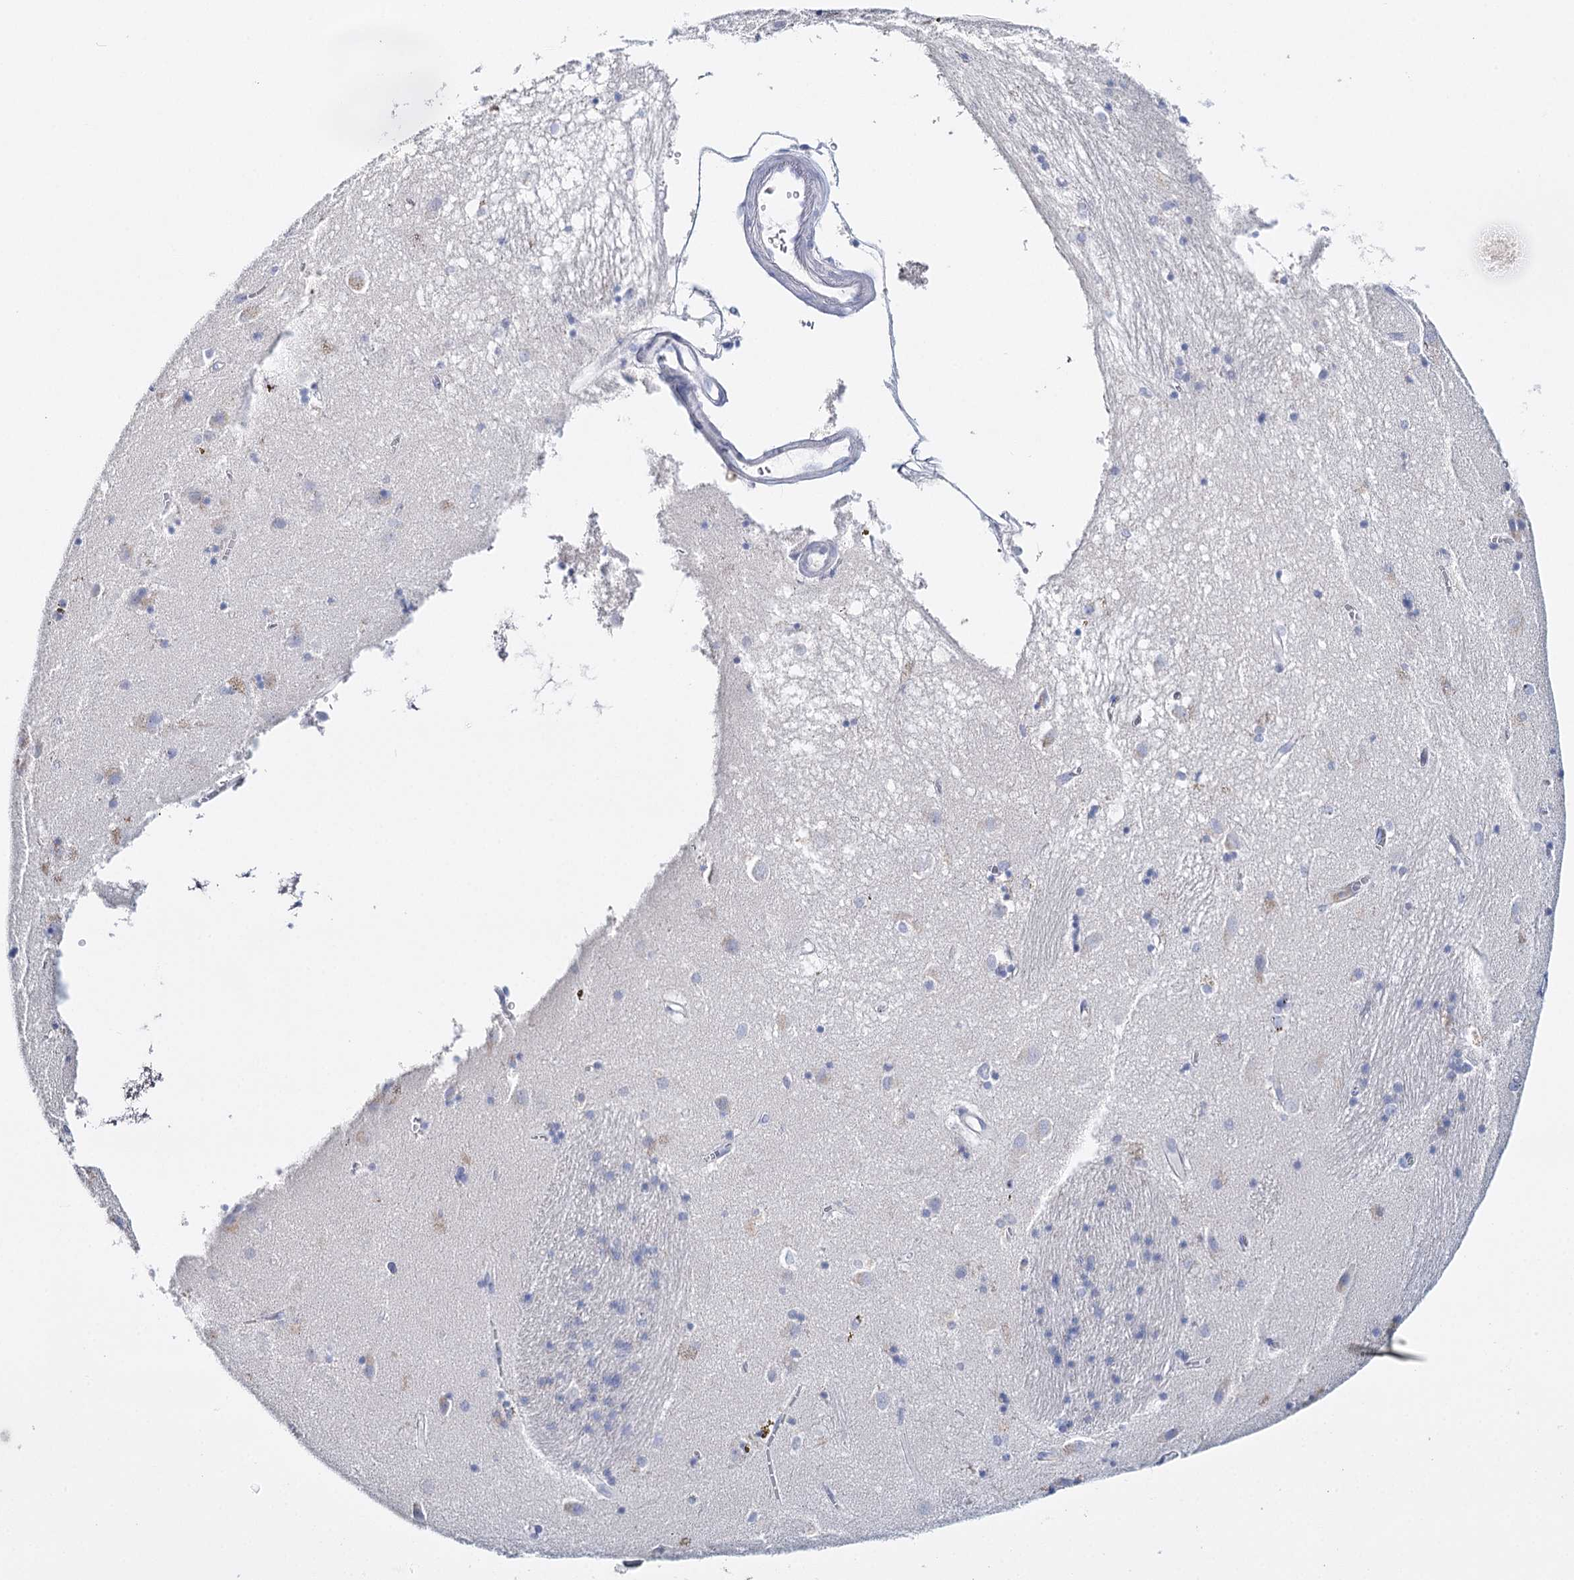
{"staining": {"intensity": "negative", "quantity": "none", "location": "none"}, "tissue": "caudate", "cell_type": "Glial cells", "image_type": "normal", "snomed": [{"axis": "morphology", "description": "Normal tissue, NOS"}, {"axis": "topography", "description": "Lateral ventricle wall"}], "caption": "Glial cells are negative for brown protein staining in unremarkable caudate.", "gene": "CEACAM8", "patient": {"sex": "male", "age": 70}}